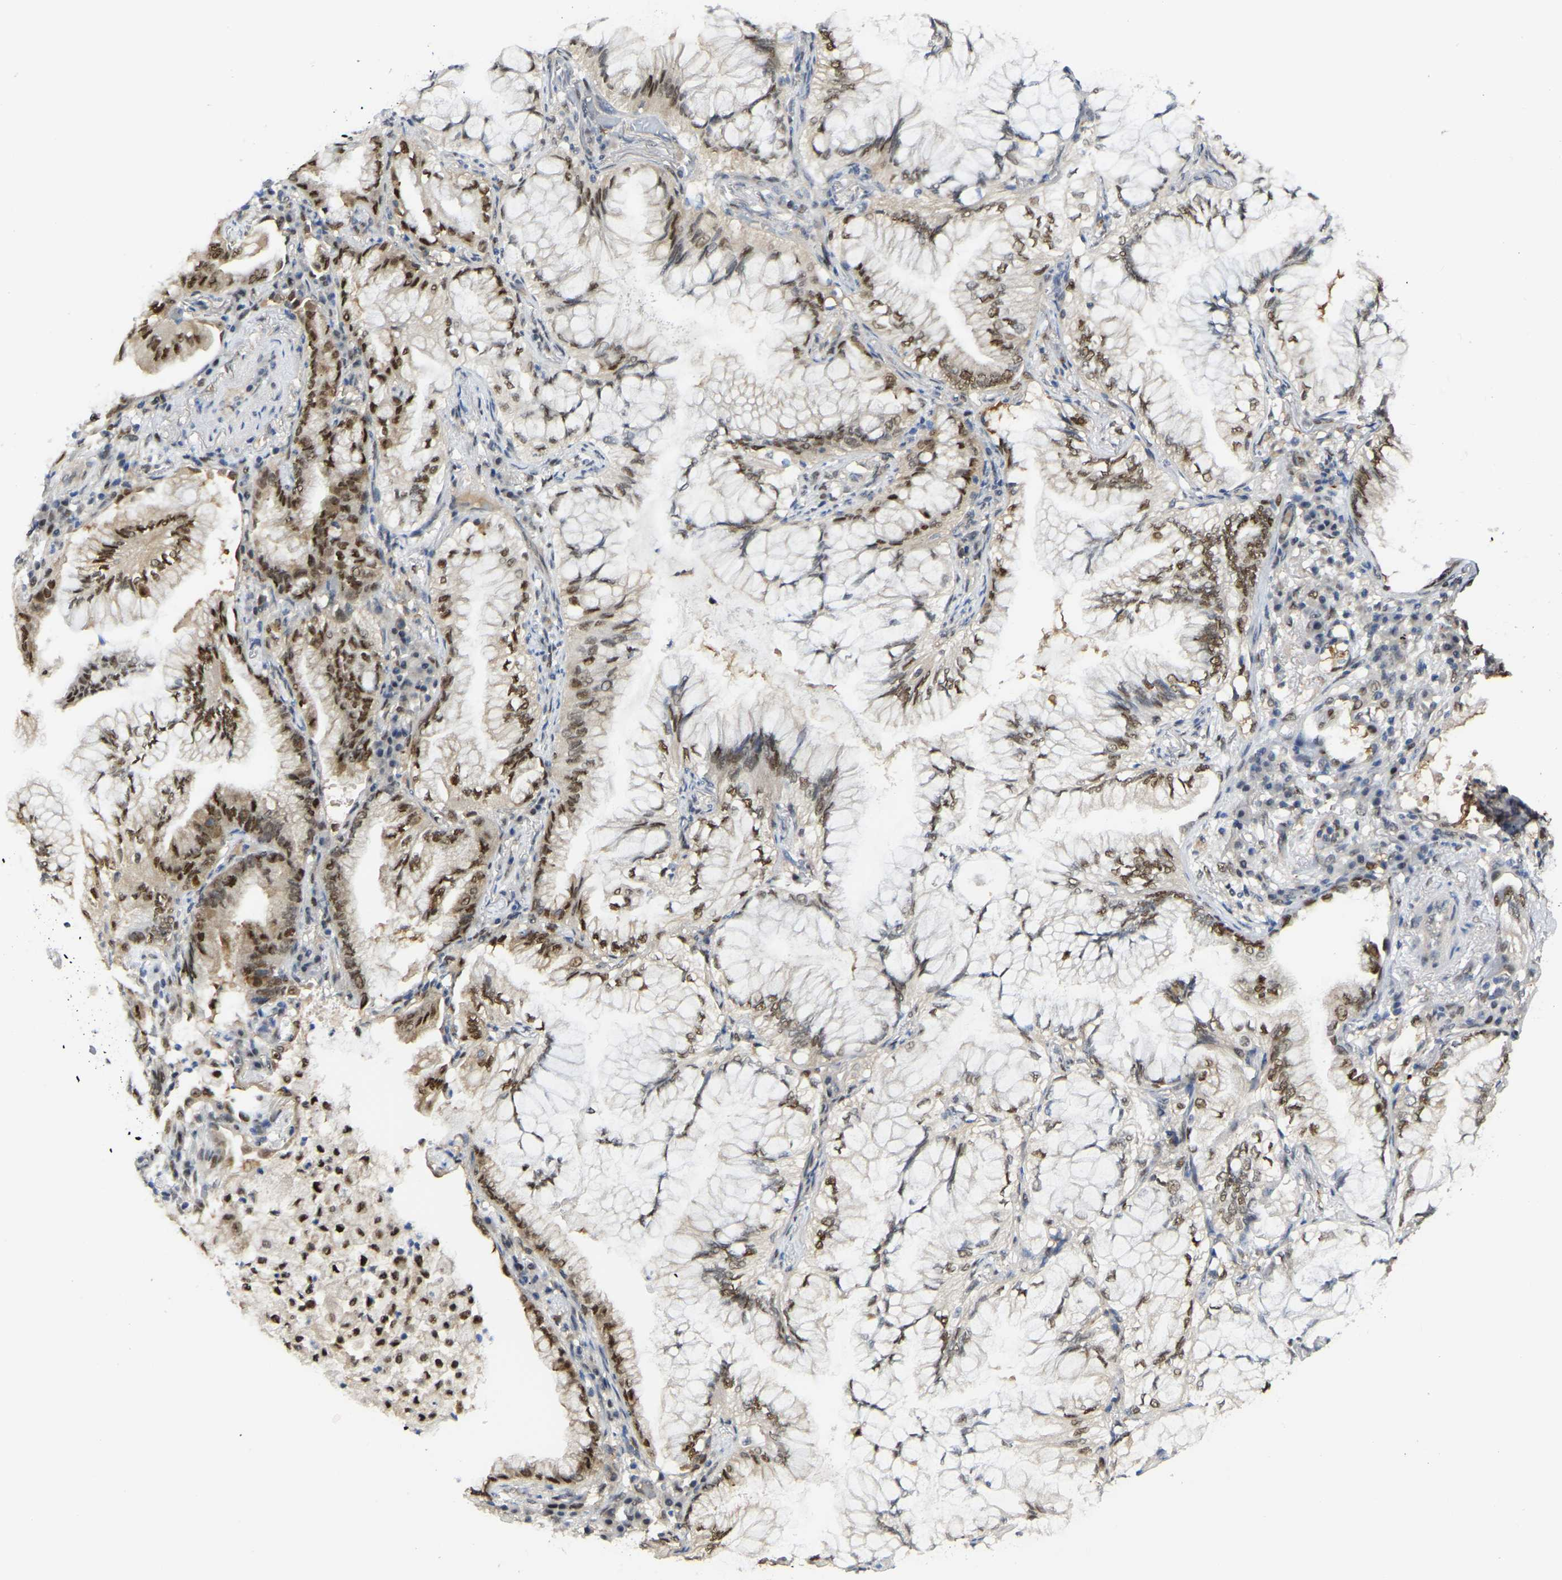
{"staining": {"intensity": "moderate", "quantity": ">75%", "location": "nuclear"}, "tissue": "lung cancer", "cell_type": "Tumor cells", "image_type": "cancer", "snomed": [{"axis": "morphology", "description": "Adenocarcinoma, NOS"}, {"axis": "topography", "description": "Lung"}], "caption": "Lung cancer (adenocarcinoma) stained with immunohistochemistry demonstrates moderate nuclear staining in approximately >75% of tumor cells. The staining was performed using DAB (3,3'-diaminobenzidine), with brown indicating positive protein expression. Nuclei are stained blue with hematoxylin.", "gene": "KLRG2", "patient": {"sex": "female", "age": 70}}